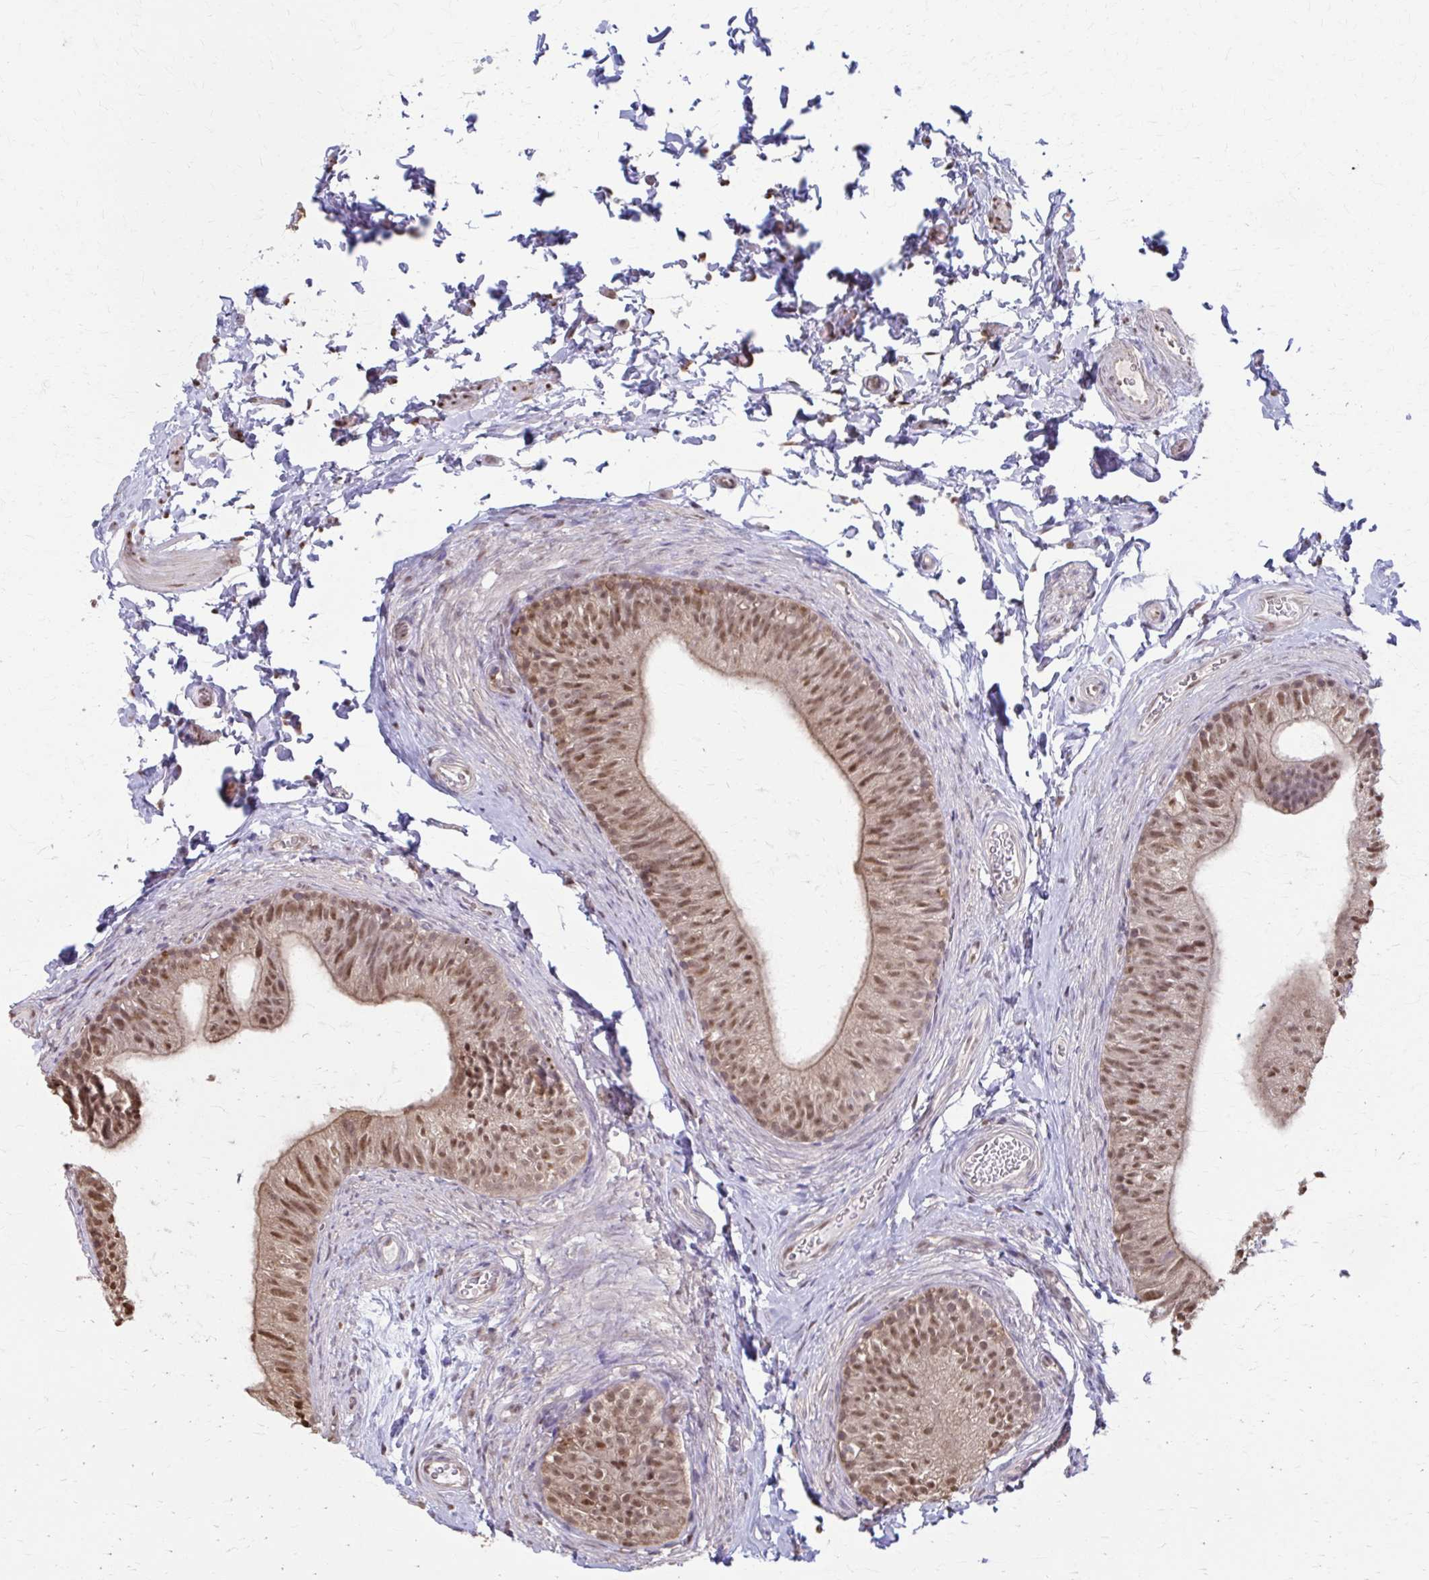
{"staining": {"intensity": "moderate", "quantity": ">75%", "location": "cytoplasmic/membranous,nuclear"}, "tissue": "epididymis", "cell_type": "Glandular cells", "image_type": "normal", "snomed": [{"axis": "morphology", "description": "Normal tissue, NOS"}, {"axis": "topography", "description": "Epididymis, spermatic cord, NOS"}, {"axis": "topography", "description": "Epididymis"}, {"axis": "topography", "description": "Peripheral nerve tissue"}], "caption": "Unremarkable epididymis exhibits moderate cytoplasmic/membranous,nuclear positivity in about >75% of glandular cells, visualized by immunohistochemistry.", "gene": "ING4", "patient": {"sex": "male", "age": 29}}